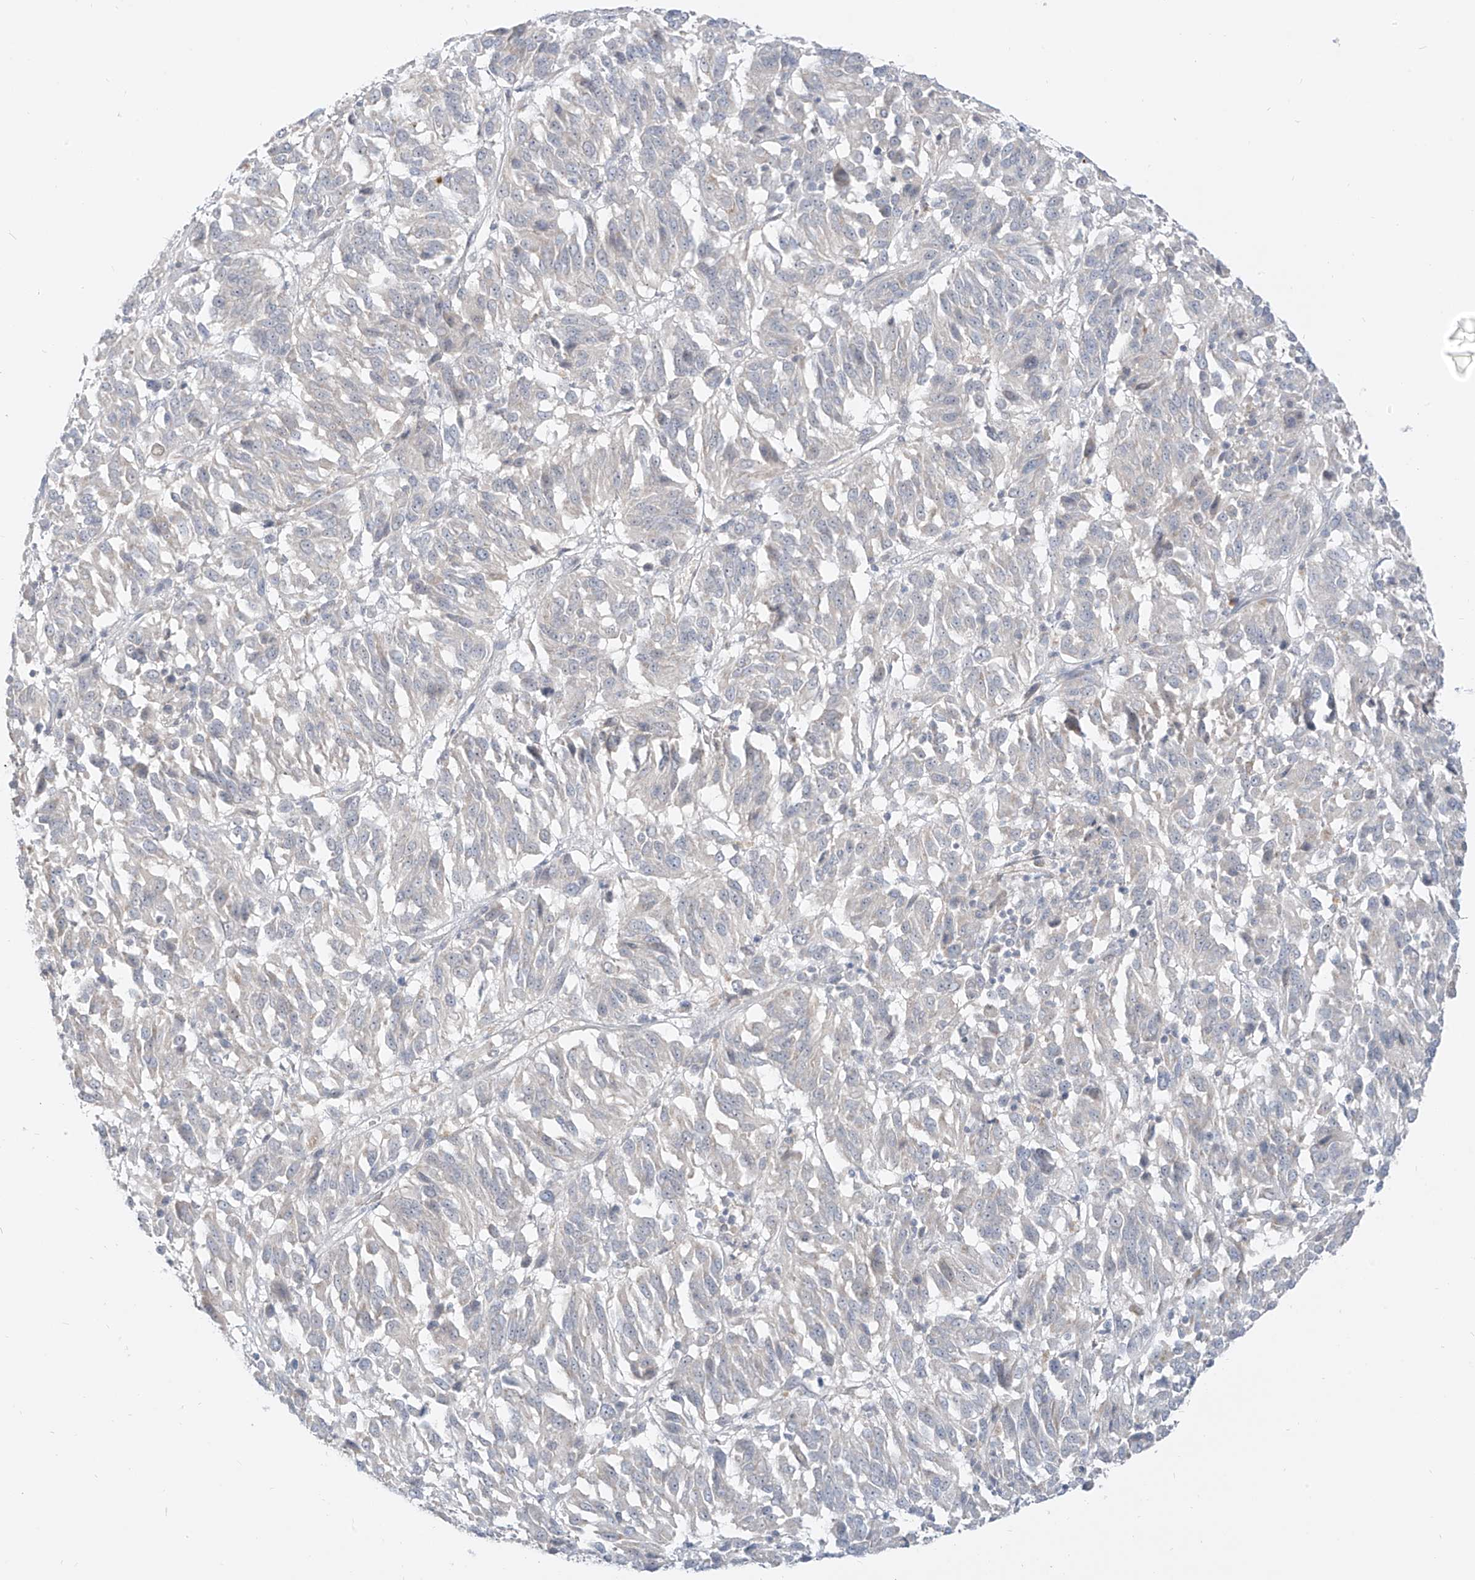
{"staining": {"intensity": "negative", "quantity": "none", "location": "none"}, "tissue": "melanoma", "cell_type": "Tumor cells", "image_type": "cancer", "snomed": [{"axis": "morphology", "description": "Malignant melanoma, Metastatic site"}, {"axis": "topography", "description": "Lung"}], "caption": "Malignant melanoma (metastatic site) stained for a protein using immunohistochemistry (IHC) exhibits no positivity tumor cells.", "gene": "C2orf42", "patient": {"sex": "male", "age": 64}}